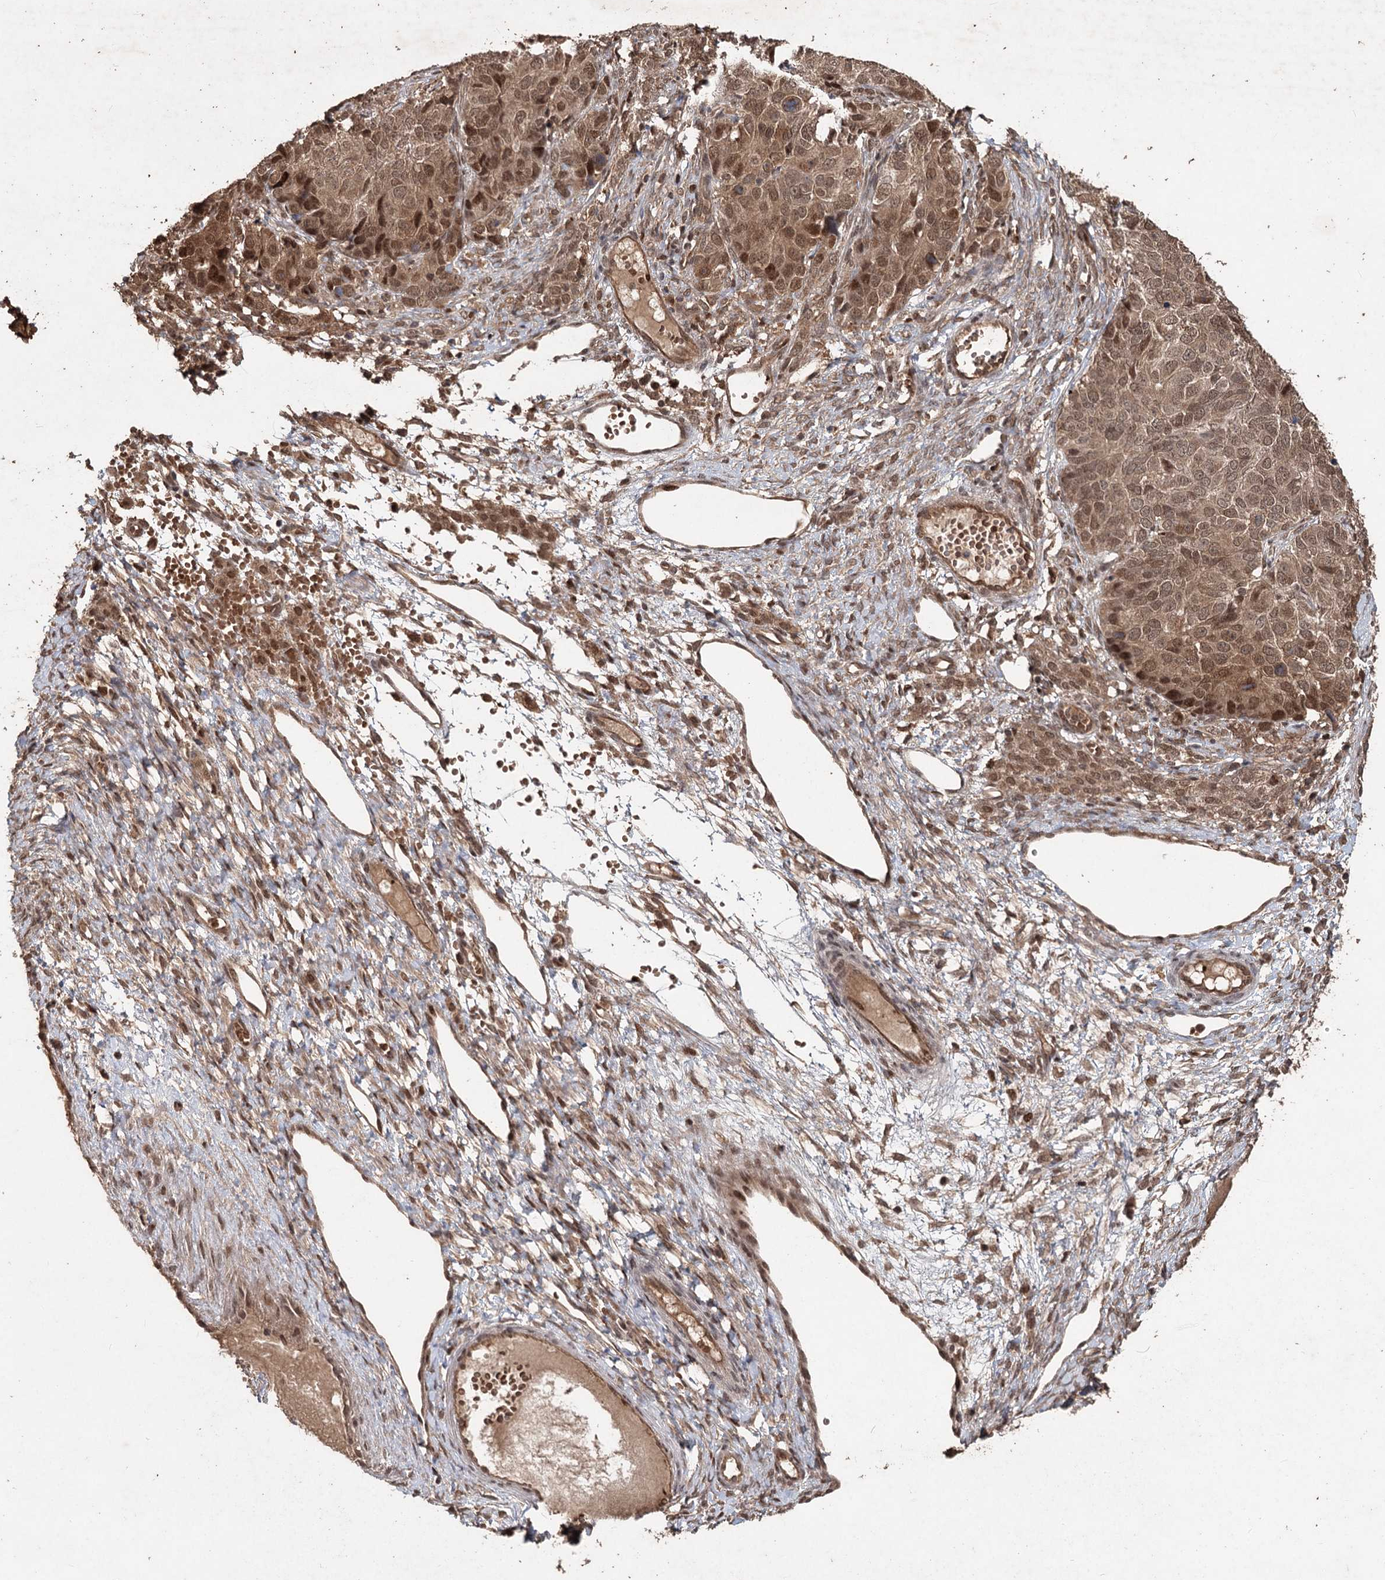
{"staining": {"intensity": "moderate", "quantity": "<25%", "location": "cytoplasmic/membranous,nuclear"}, "tissue": "ovarian cancer", "cell_type": "Tumor cells", "image_type": "cancer", "snomed": [{"axis": "morphology", "description": "Carcinoma, endometroid"}, {"axis": "topography", "description": "Ovary"}], "caption": "This micrograph exhibits IHC staining of human endometroid carcinoma (ovarian), with low moderate cytoplasmic/membranous and nuclear positivity in about <25% of tumor cells.", "gene": "FBXO7", "patient": {"sex": "female", "age": 51}}